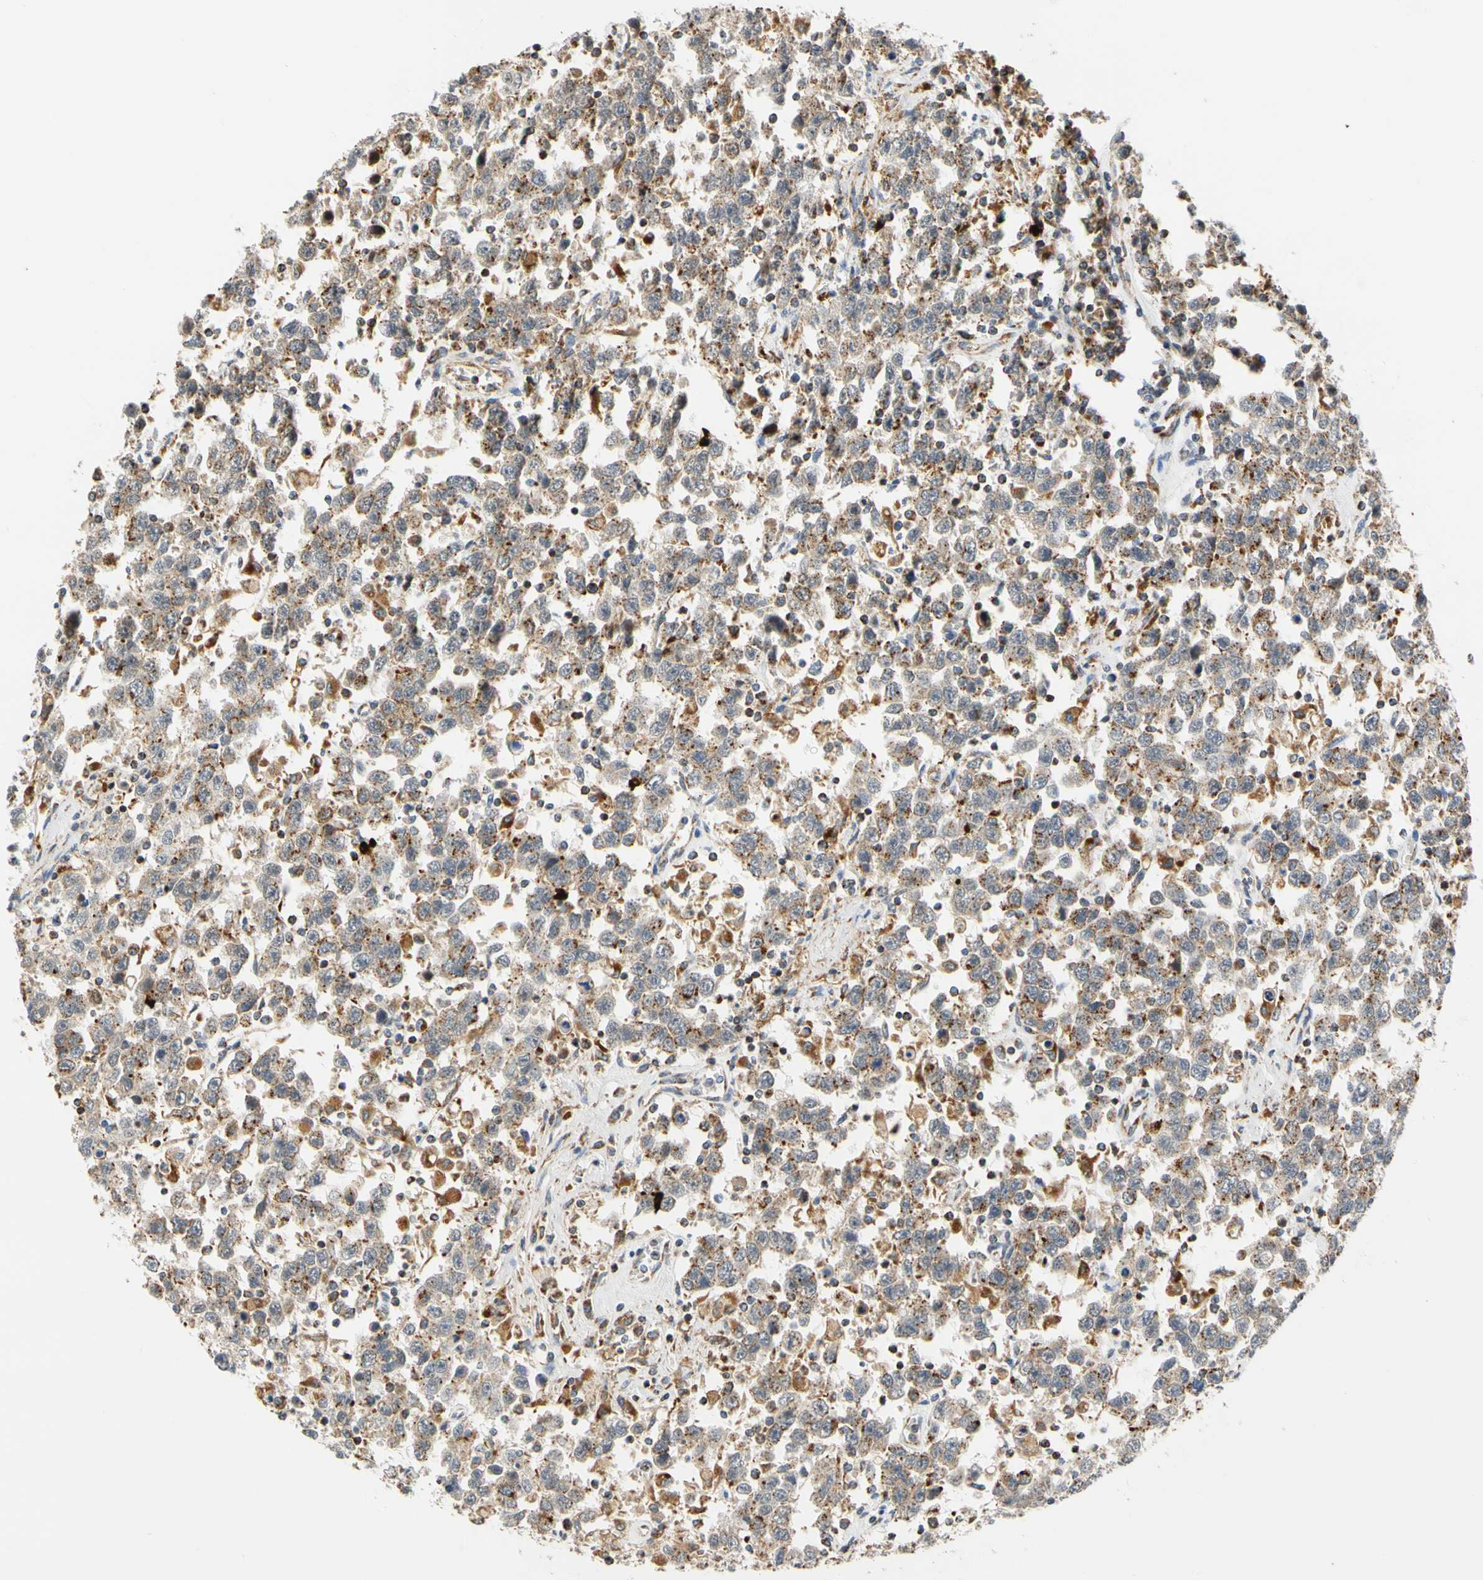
{"staining": {"intensity": "weak", "quantity": "25%-75%", "location": "cytoplasmic/membranous"}, "tissue": "testis cancer", "cell_type": "Tumor cells", "image_type": "cancer", "snomed": [{"axis": "morphology", "description": "Seminoma, NOS"}, {"axis": "topography", "description": "Testis"}], "caption": "An immunohistochemistry image of neoplastic tissue is shown. Protein staining in brown shows weak cytoplasmic/membranous positivity in testis seminoma within tumor cells.", "gene": "SFXN3", "patient": {"sex": "male", "age": 41}}